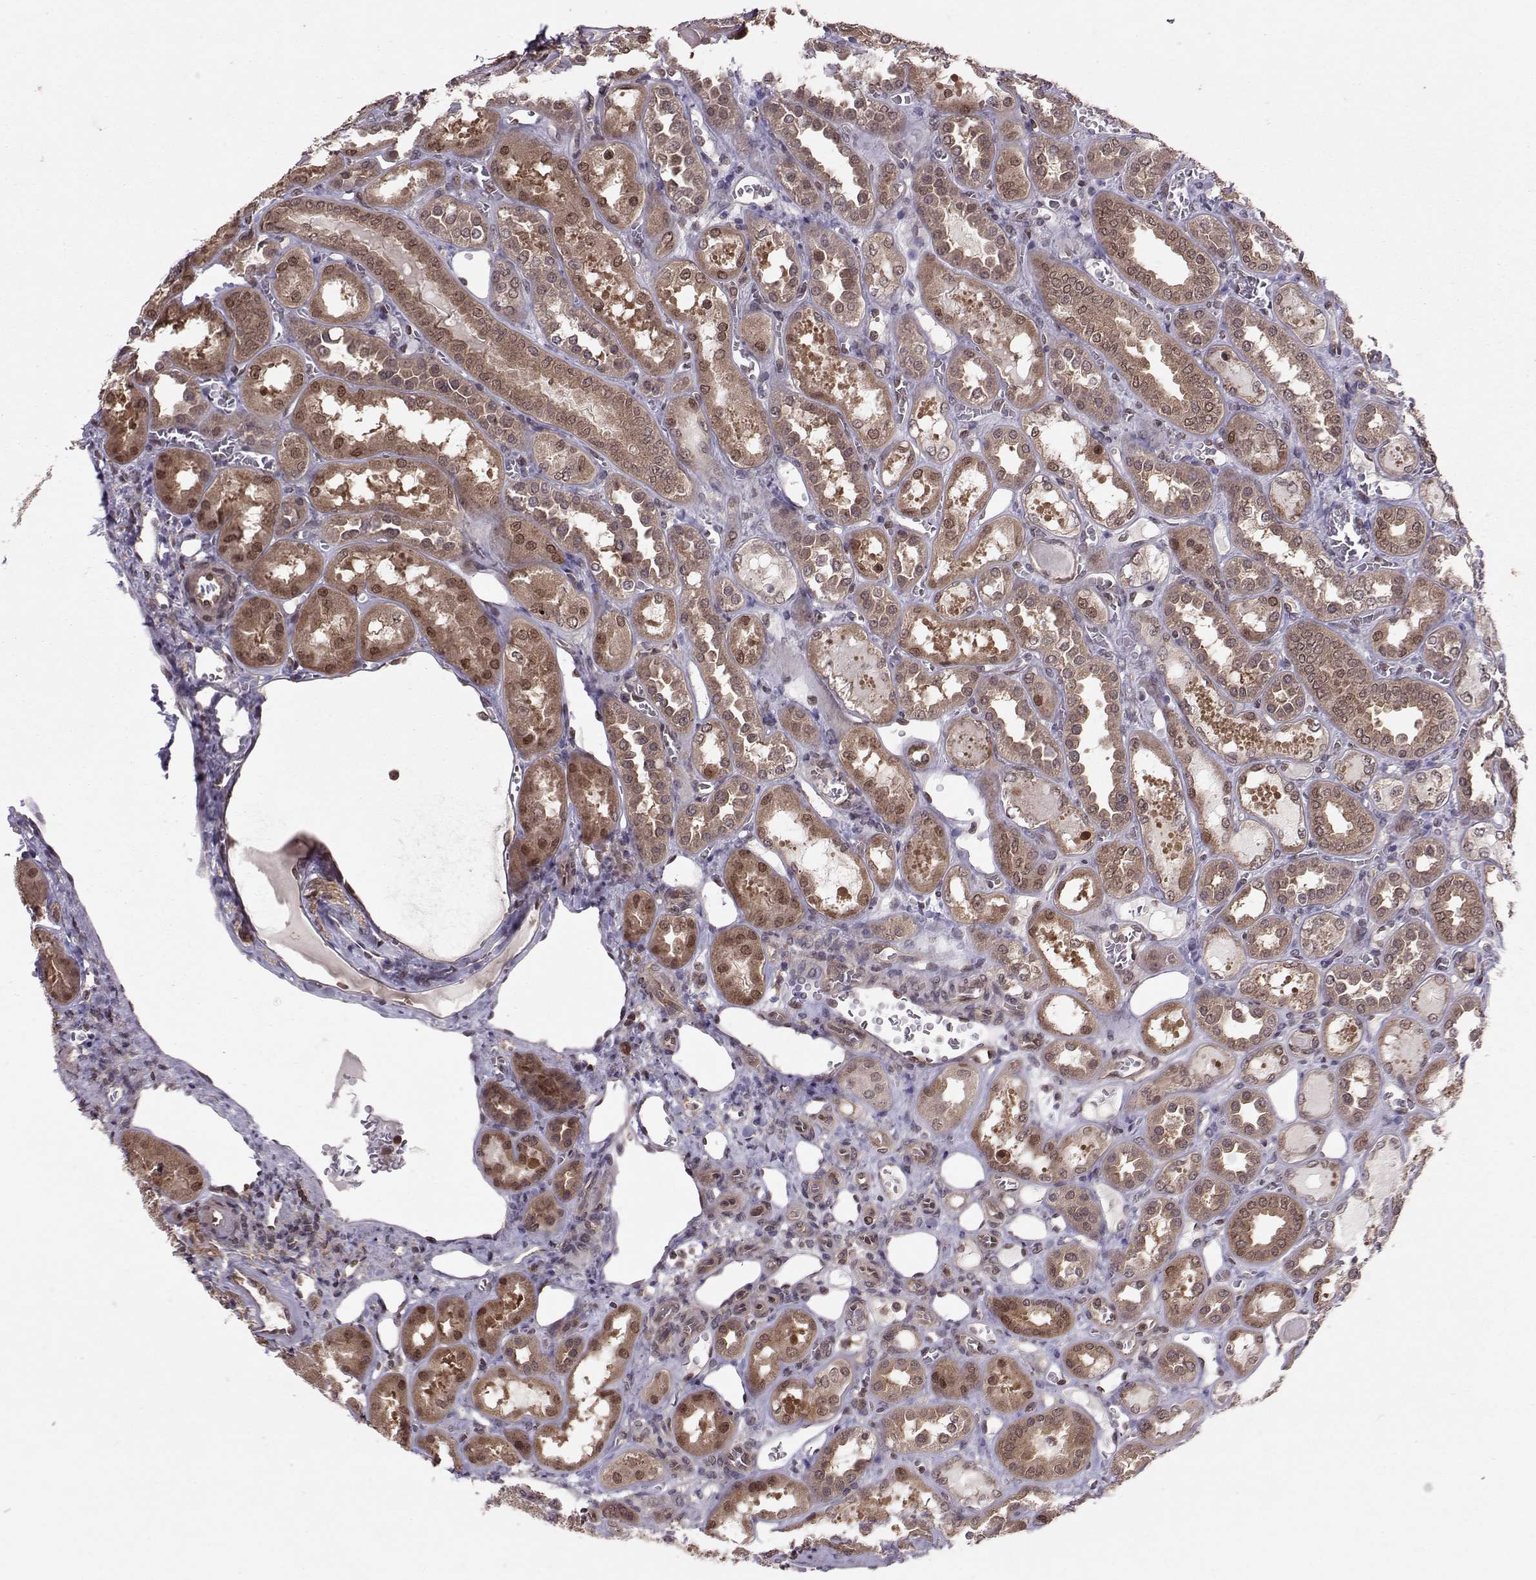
{"staining": {"intensity": "weak", "quantity": "<25%", "location": "nuclear"}, "tissue": "kidney", "cell_type": "Cells in glomeruli", "image_type": "normal", "snomed": [{"axis": "morphology", "description": "Normal tissue, NOS"}, {"axis": "topography", "description": "Kidney"}], "caption": "A micrograph of human kidney is negative for staining in cells in glomeruli. (Brightfield microscopy of DAB (3,3'-diaminobenzidine) immunohistochemistry at high magnification).", "gene": "PPP2R2A", "patient": {"sex": "male", "age": 73}}